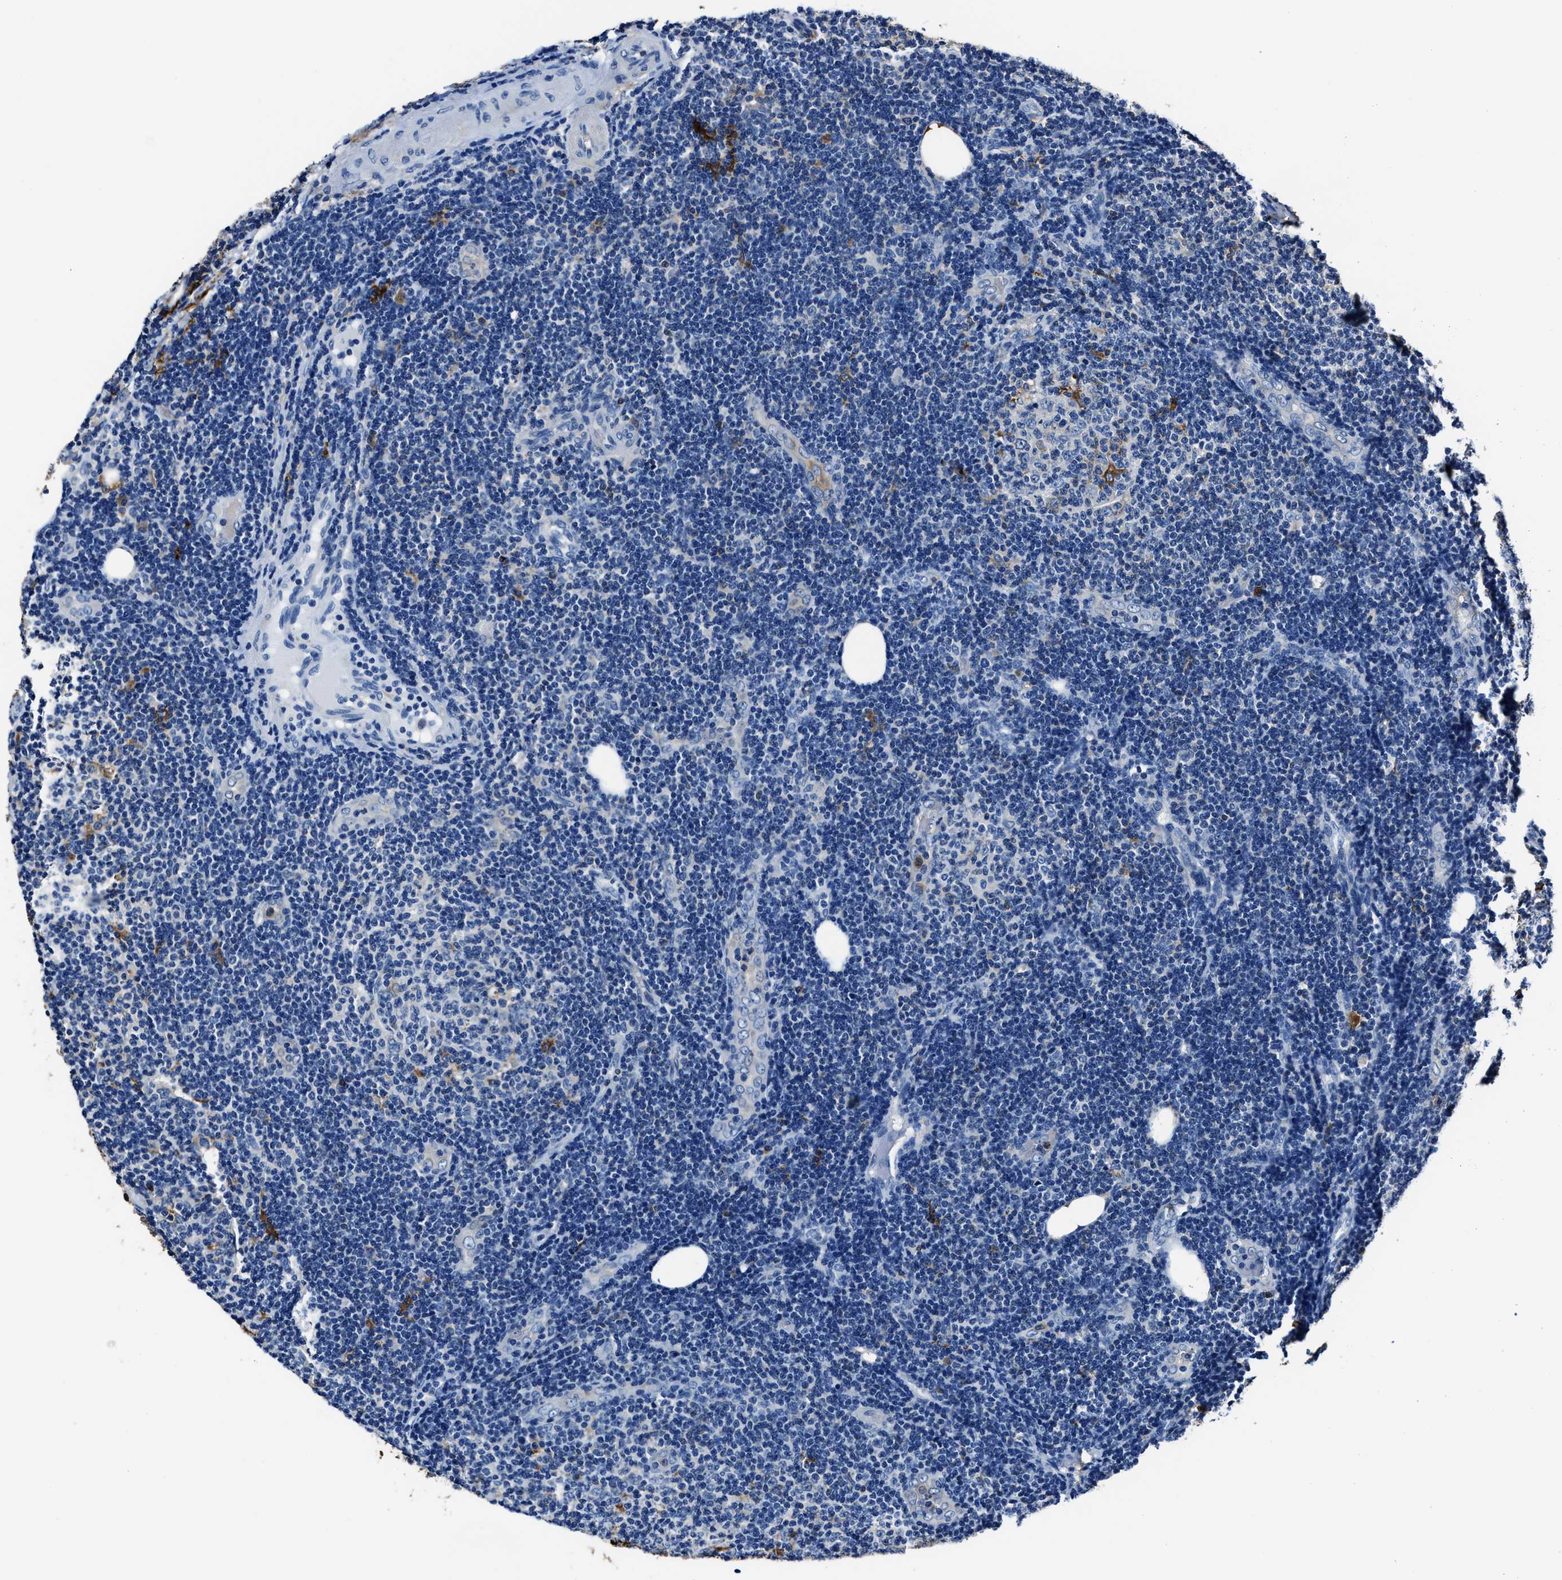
{"staining": {"intensity": "negative", "quantity": "none", "location": "none"}, "tissue": "lymphoma", "cell_type": "Tumor cells", "image_type": "cancer", "snomed": [{"axis": "morphology", "description": "Malignant lymphoma, non-Hodgkin's type, Low grade"}, {"axis": "topography", "description": "Lymph node"}], "caption": "The immunohistochemistry histopathology image has no significant staining in tumor cells of lymphoma tissue. (DAB (3,3'-diaminobenzidine) immunohistochemistry (IHC) visualized using brightfield microscopy, high magnification).", "gene": "FTL", "patient": {"sex": "male", "age": 83}}